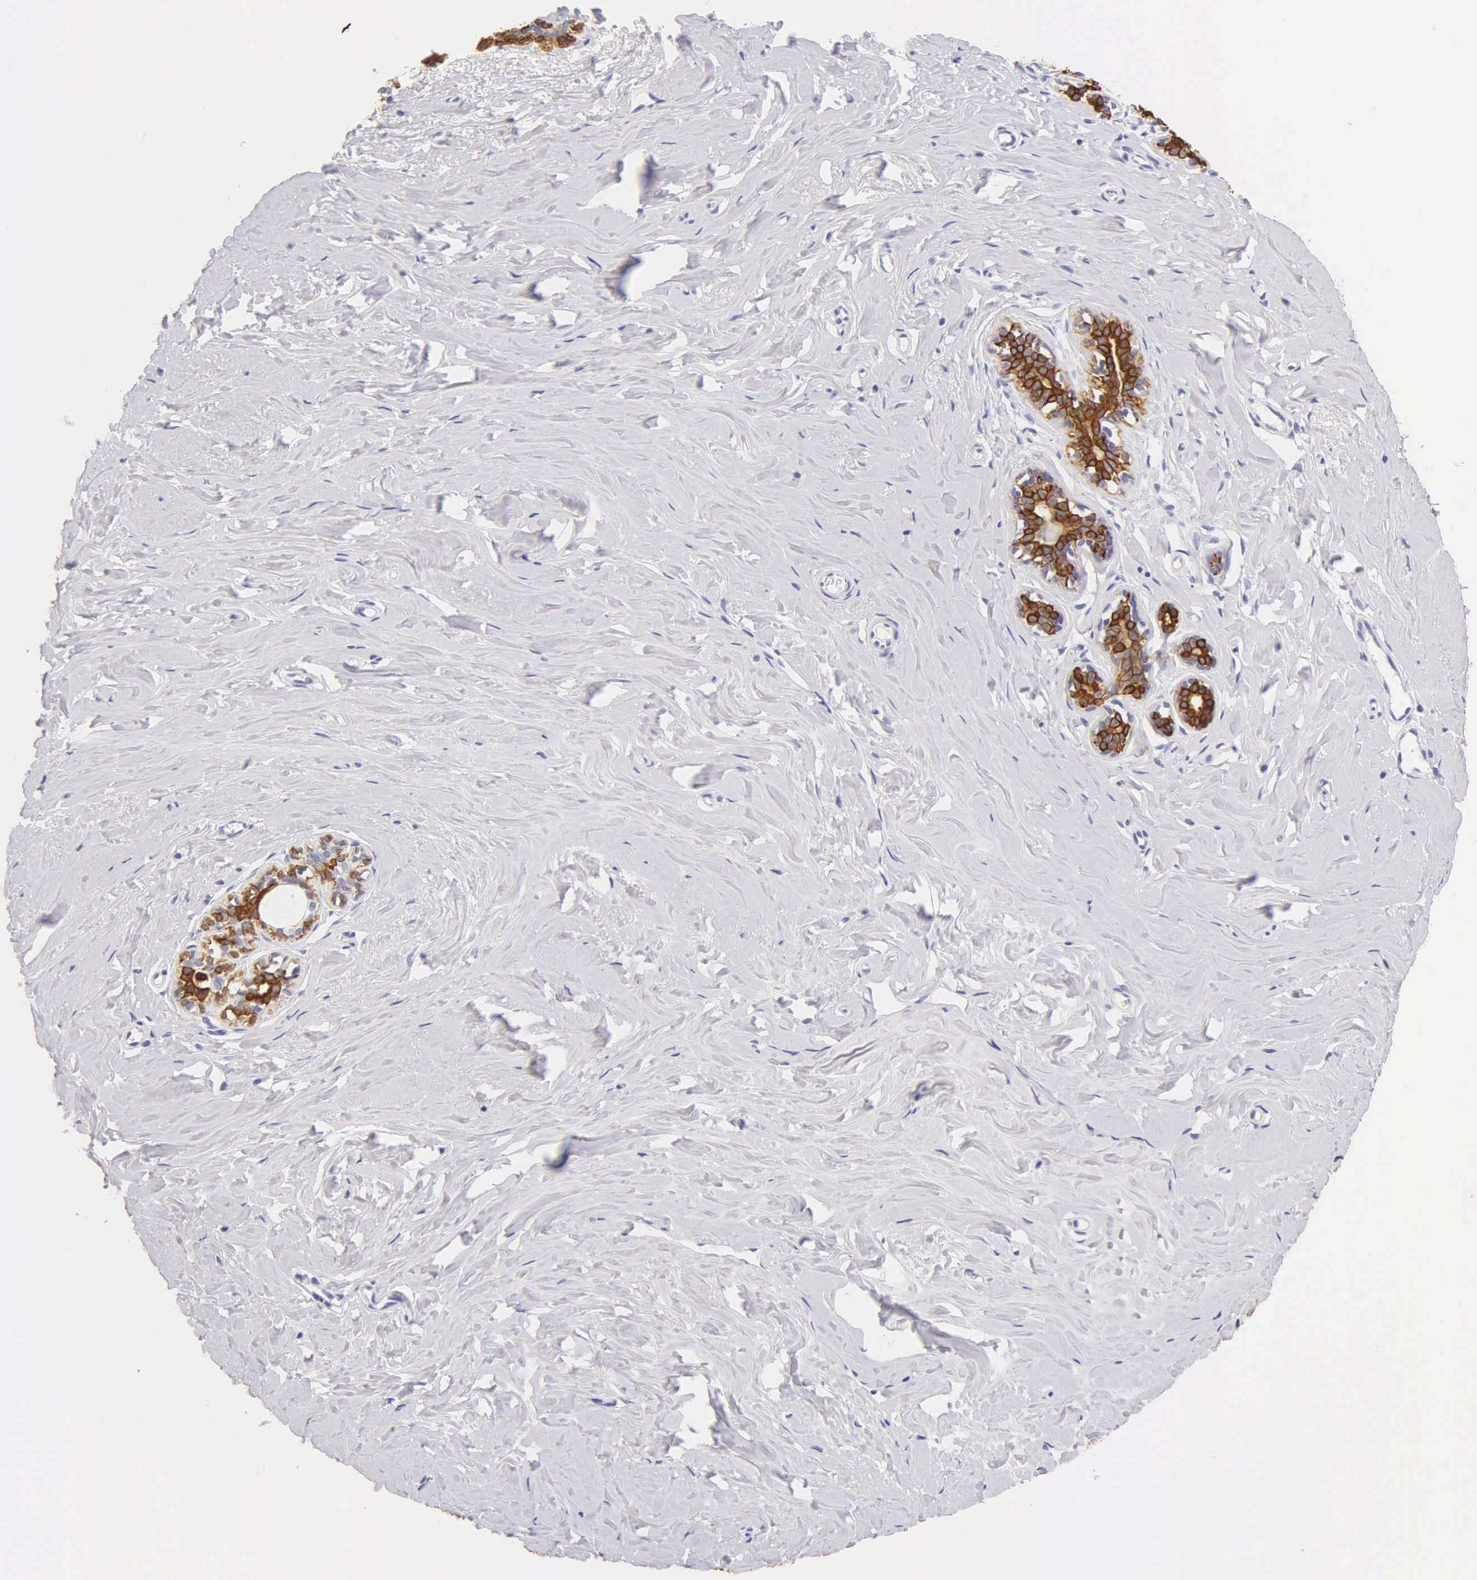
{"staining": {"intensity": "negative", "quantity": "none", "location": "none"}, "tissue": "breast", "cell_type": "Adipocytes", "image_type": "normal", "snomed": [{"axis": "morphology", "description": "Normal tissue, NOS"}, {"axis": "topography", "description": "Breast"}], "caption": "Breast stained for a protein using immunohistochemistry demonstrates no positivity adipocytes.", "gene": "KRT14", "patient": {"sex": "female", "age": 45}}